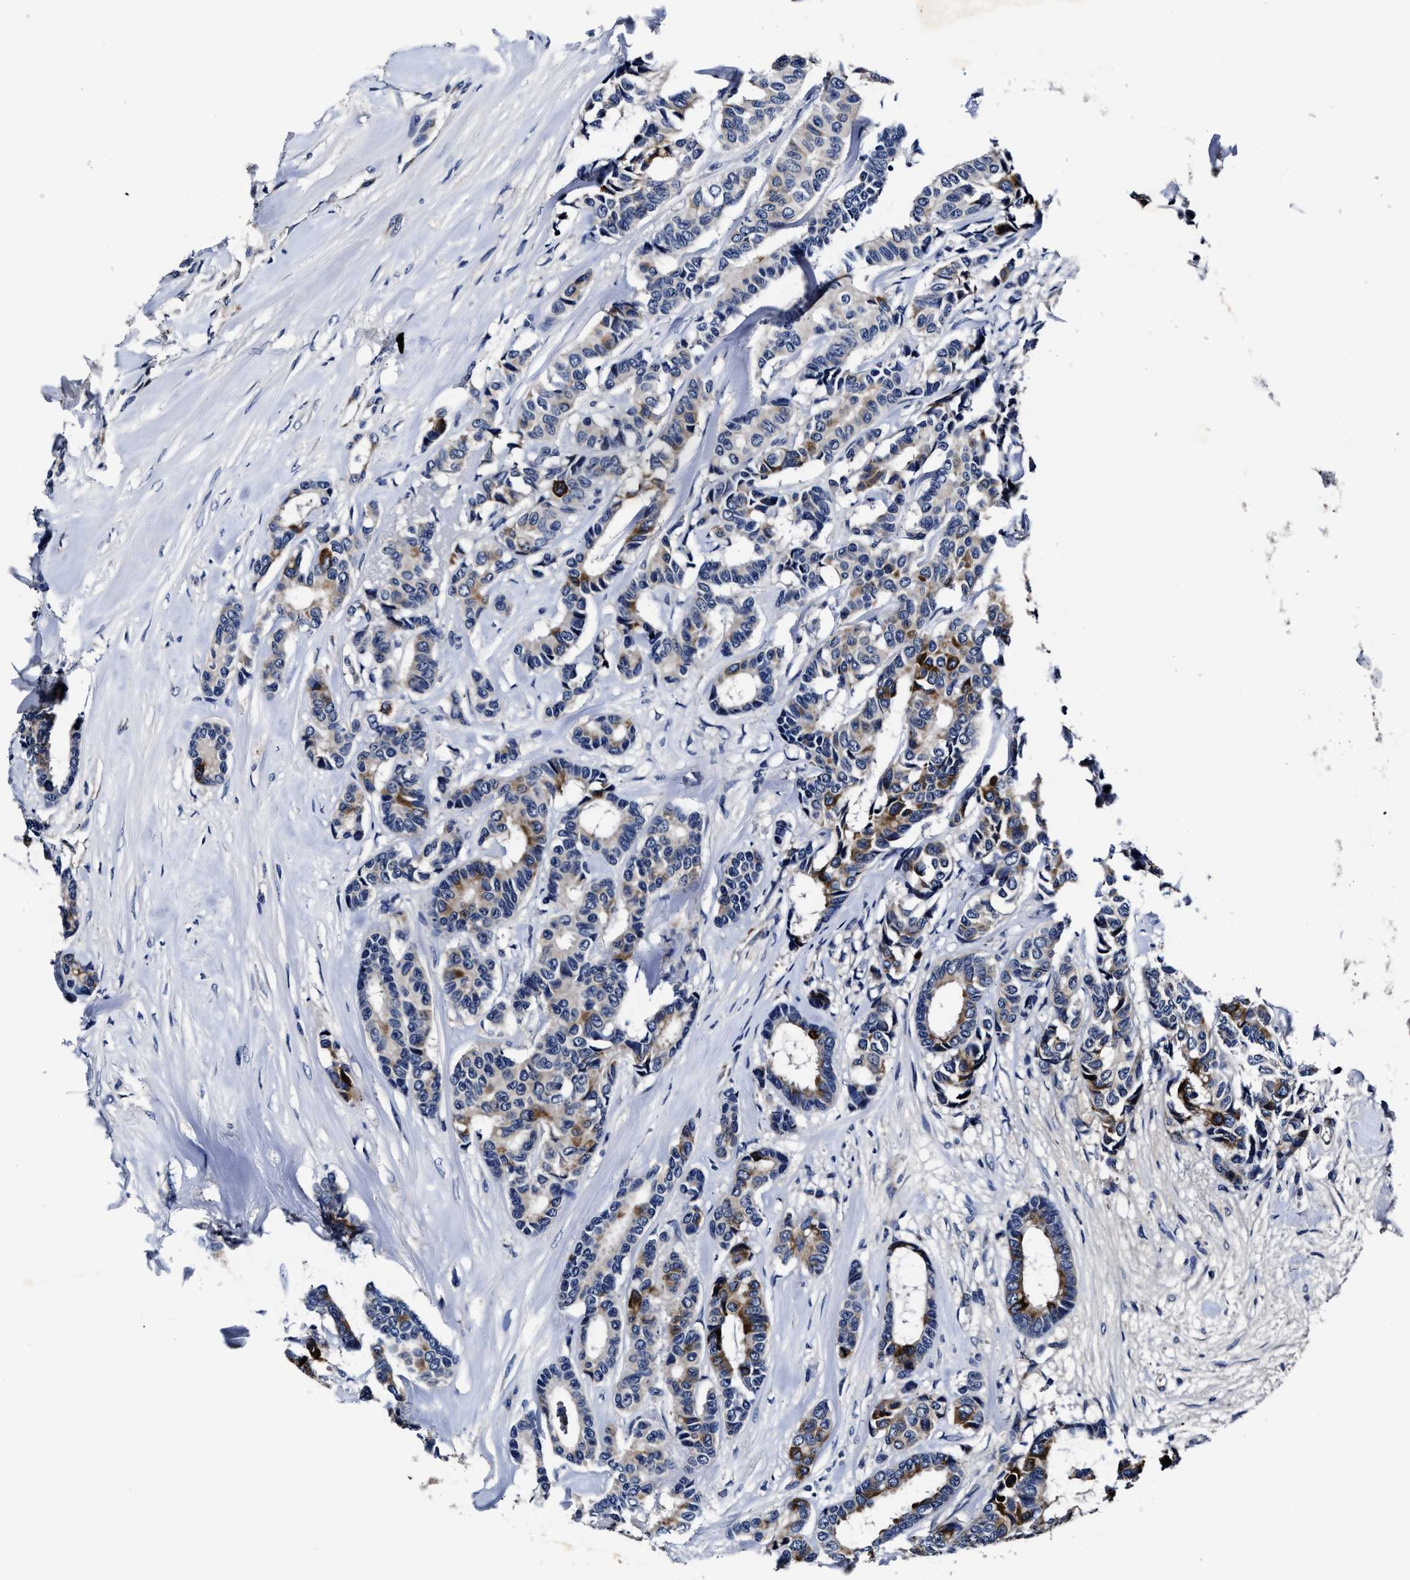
{"staining": {"intensity": "strong", "quantity": "<25%", "location": "cytoplasmic/membranous"}, "tissue": "breast cancer", "cell_type": "Tumor cells", "image_type": "cancer", "snomed": [{"axis": "morphology", "description": "Duct carcinoma"}, {"axis": "topography", "description": "Breast"}], "caption": "A medium amount of strong cytoplasmic/membranous staining is seen in approximately <25% of tumor cells in breast cancer tissue.", "gene": "OLFML2A", "patient": {"sex": "female", "age": 87}}